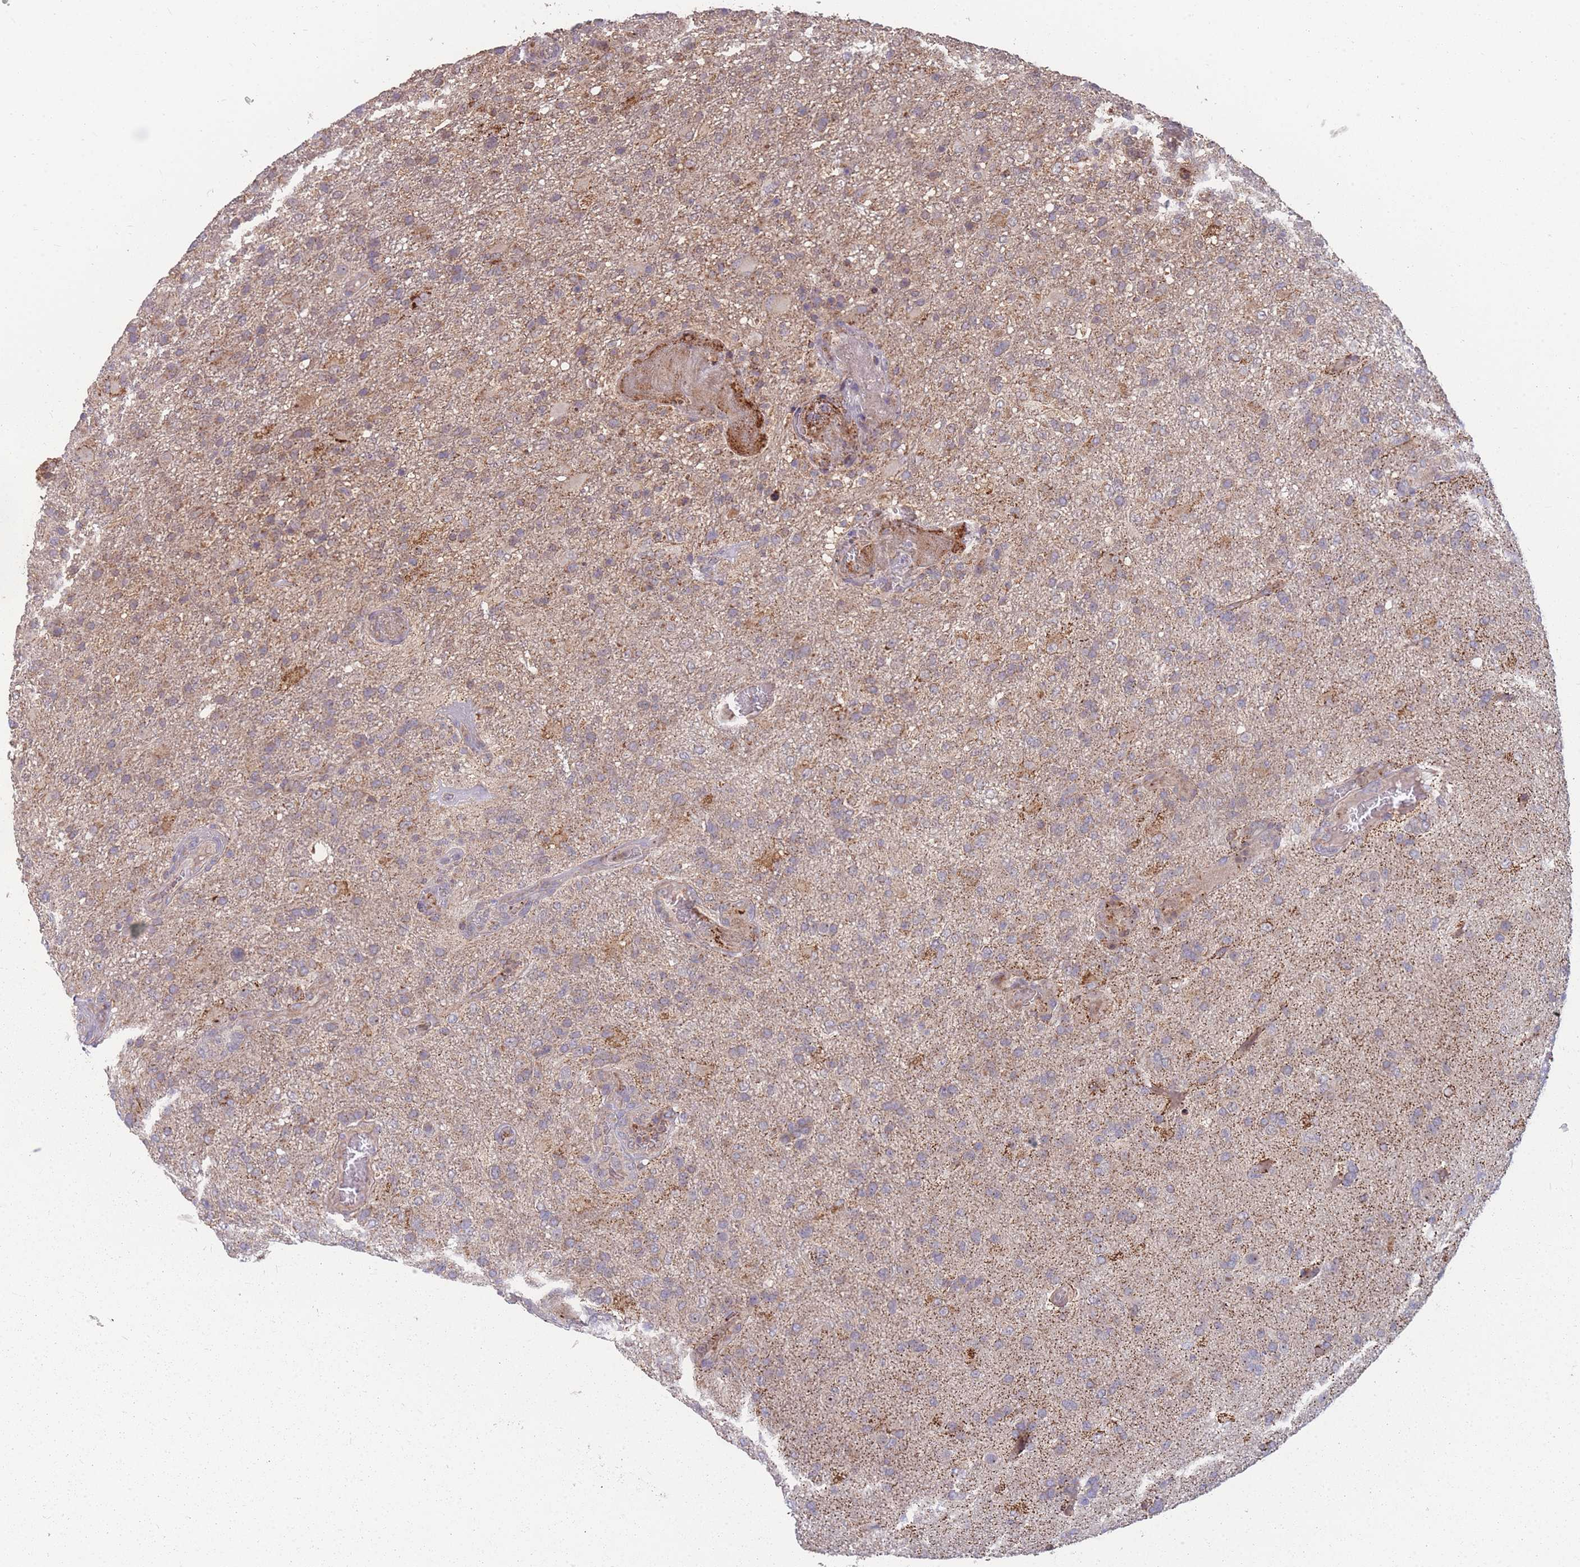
{"staining": {"intensity": "weak", "quantity": "<25%", "location": "cytoplasmic/membranous"}, "tissue": "glioma", "cell_type": "Tumor cells", "image_type": "cancer", "snomed": [{"axis": "morphology", "description": "Glioma, malignant, High grade"}, {"axis": "topography", "description": "Brain"}], "caption": "Tumor cells show no significant staining in glioma.", "gene": "SLC35B4", "patient": {"sex": "female", "age": 74}}